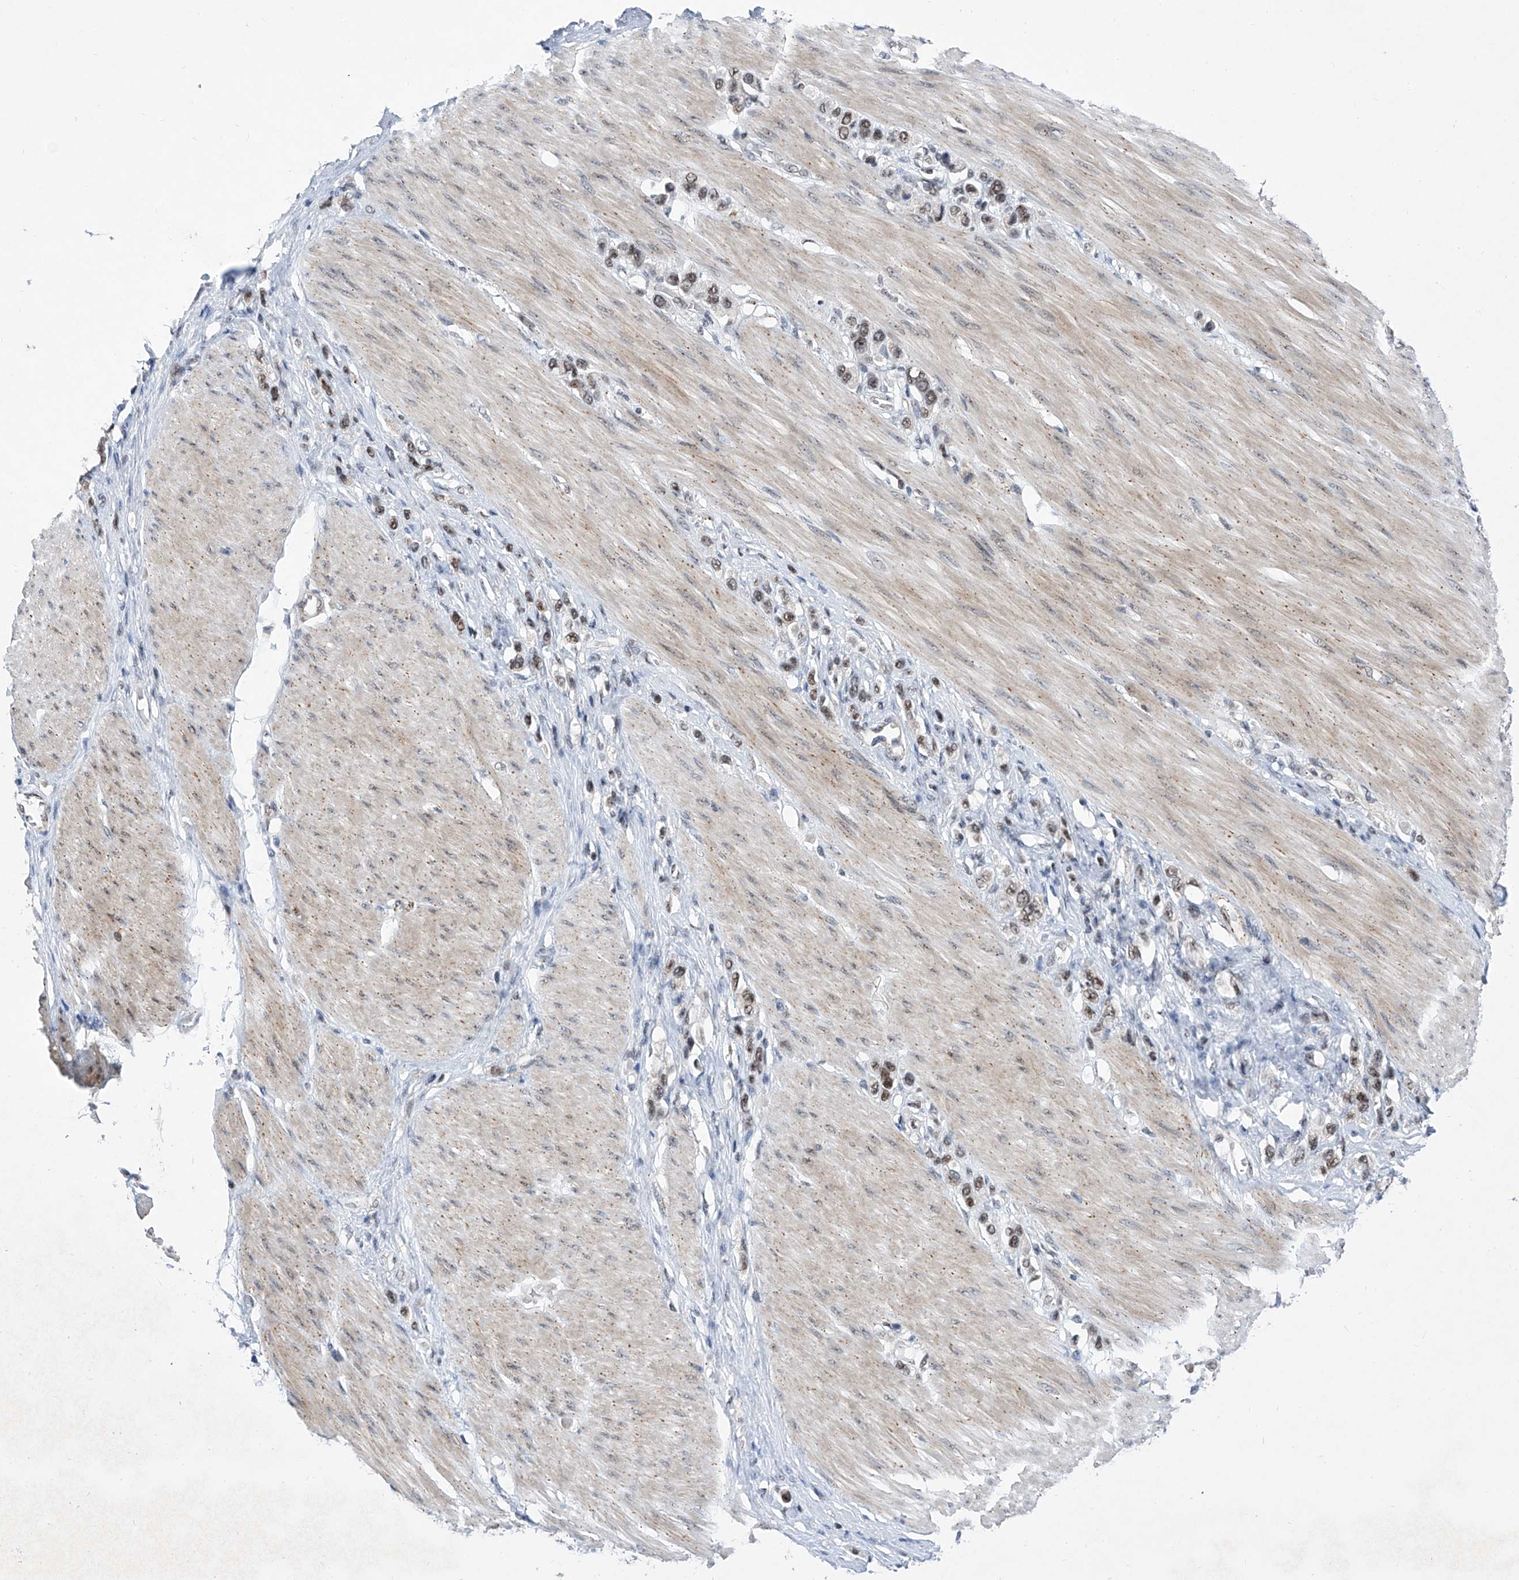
{"staining": {"intensity": "moderate", "quantity": ">75%", "location": "nuclear"}, "tissue": "stomach cancer", "cell_type": "Tumor cells", "image_type": "cancer", "snomed": [{"axis": "morphology", "description": "Adenocarcinoma, NOS"}, {"axis": "topography", "description": "Stomach"}], "caption": "Protein staining of adenocarcinoma (stomach) tissue shows moderate nuclear positivity in approximately >75% of tumor cells.", "gene": "RAD54L", "patient": {"sex": "female", "age": 65}}